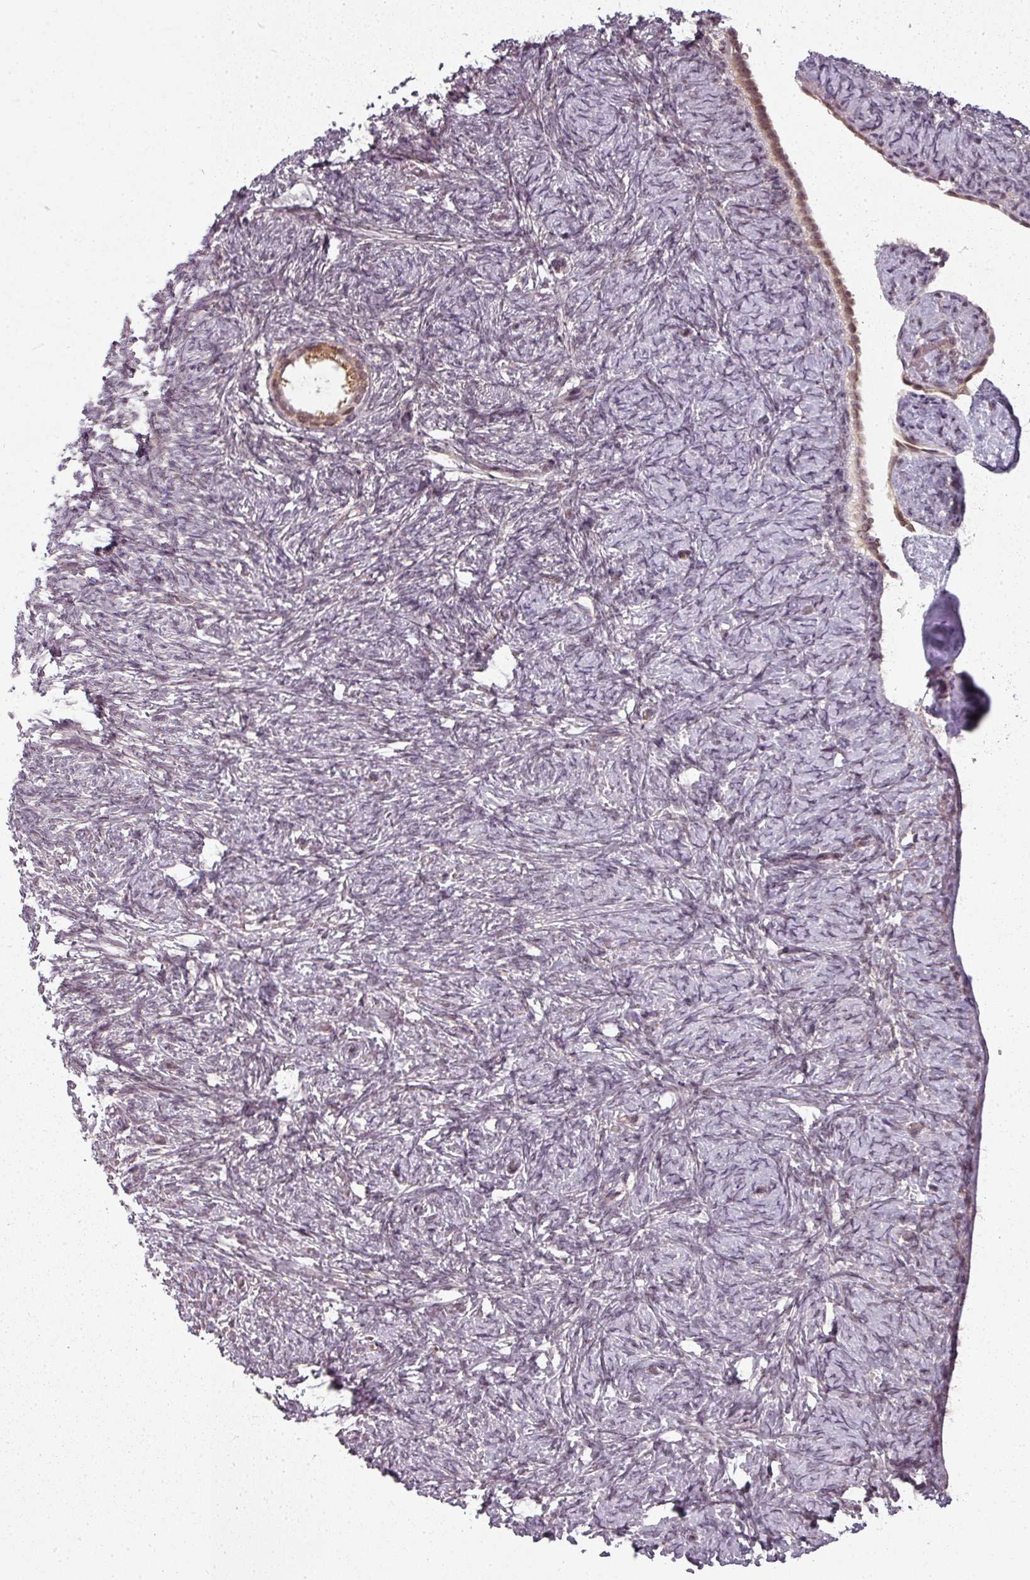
{"staining": {"intensity": "moderate", "quantity": ">75%", "location": "cytoplasmic/membranous"}, "tissue": "ovary", "cell_type": "Follicle cells", "image_type": "normal", "snomed": [{"axis": "morphology", "description": "Normal tissue, NOS"}, {"axis": "topography", "description": "Ovary"}], "caption": "Immunohistochemical staining of benign ovary exhibits >75% levels of moderate cytoplasmic/membranous protein positivity in about >75% of follicle cells. The staining is performed using DAB brown chromogen to label protein expression. The nuclei are counter-stained blue using hematoxylin.", "gene": "CLIC1", "patient": {"sex": "female", "age": 41}}